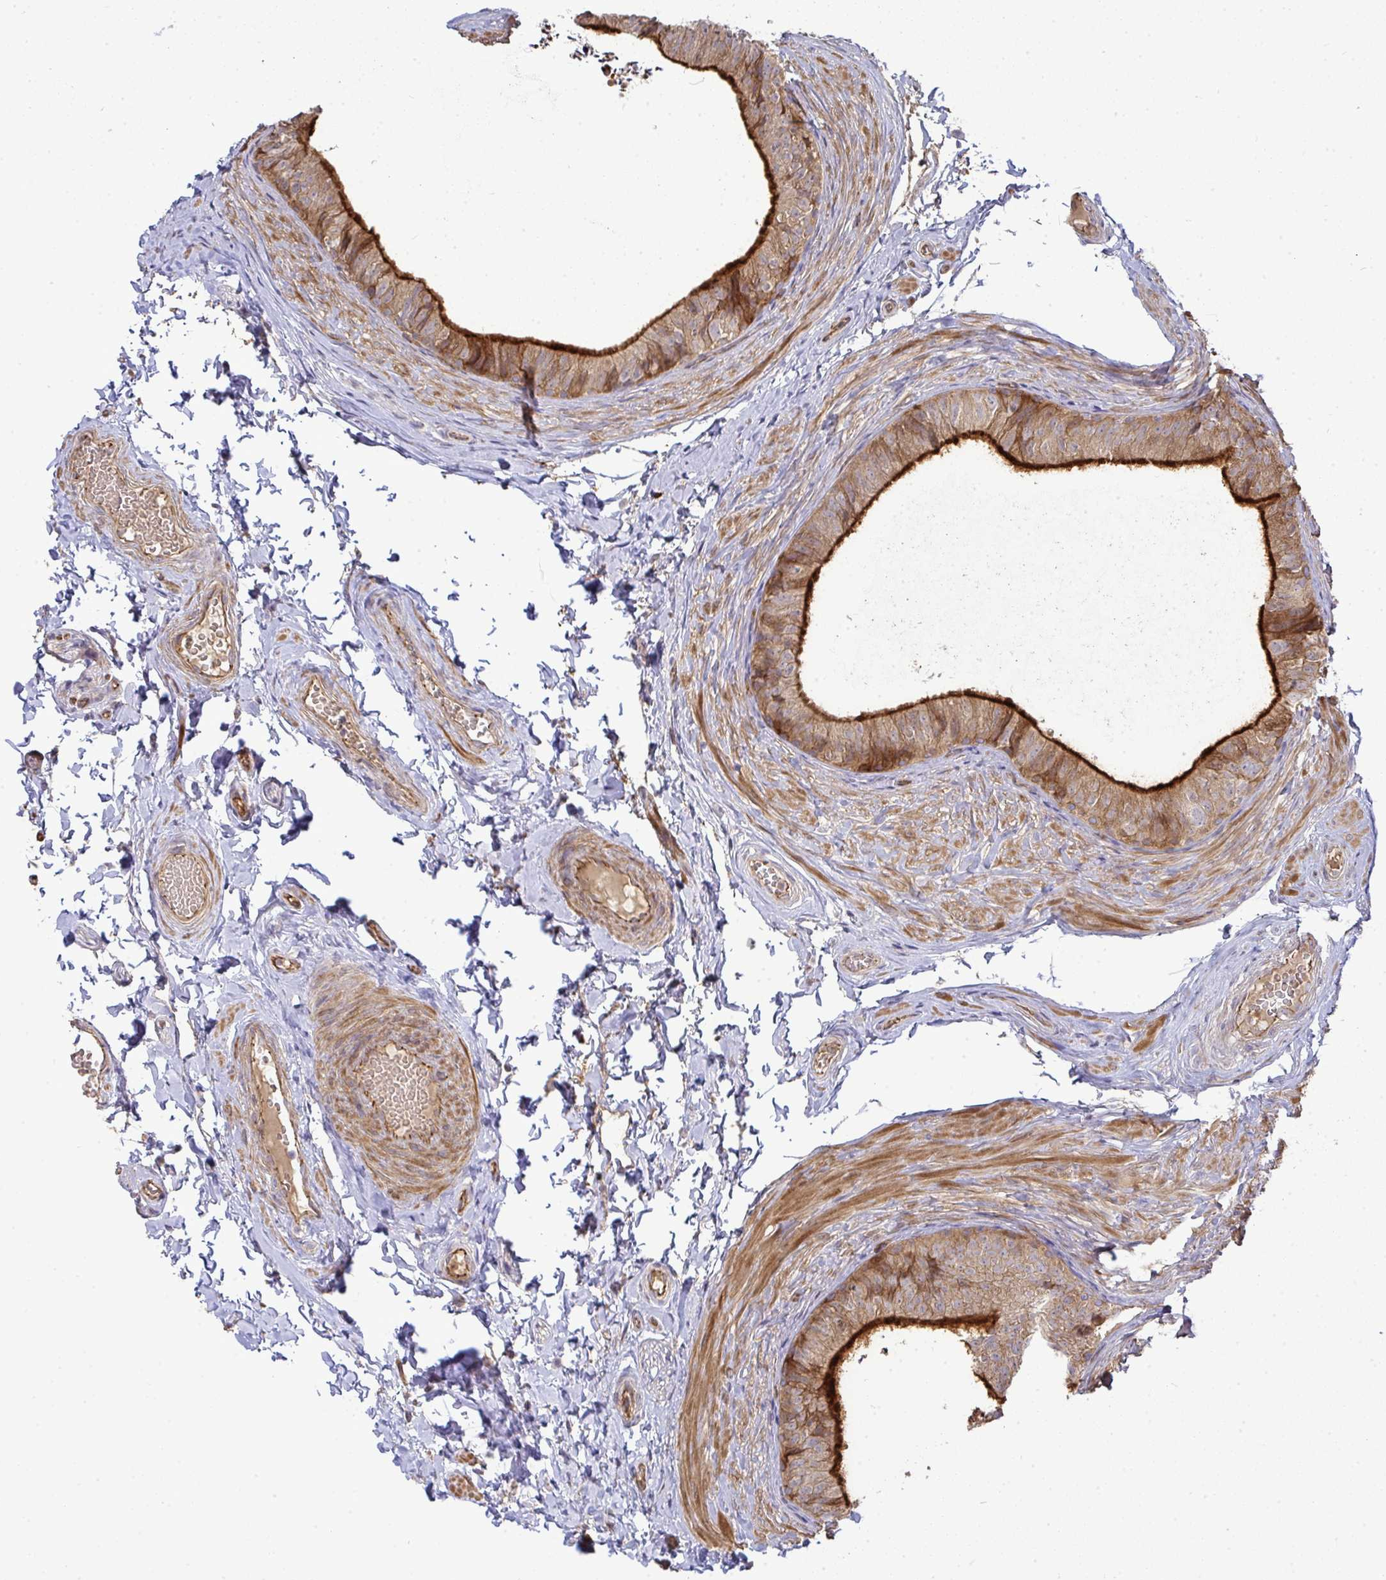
{"staining": {"intensity": "strong", "quantity": ">75%", "location": "cytoplasmic/membranous"}, "tissue": "epididymis", "cell_type": "Glandular cells", "image_type": "normal", "snomed": [{"axis": "morphology", "description": "Normal tissue, NOS"}, {"axis": "topography", "description": "Epididymis, spermatic cord, NOS"}, {"axis": "topography", "description": "Epididymis"}, {"axis": "topography", "description": "Peripheral nerve tissue"}], "caption": "A brown stain shows strong cytoplasmic/membranous staining of a protein in glandular cells of unremarkable epididymis.", "gene": "B4GALT6", "patient": {"sex": "male", "age": 29}}